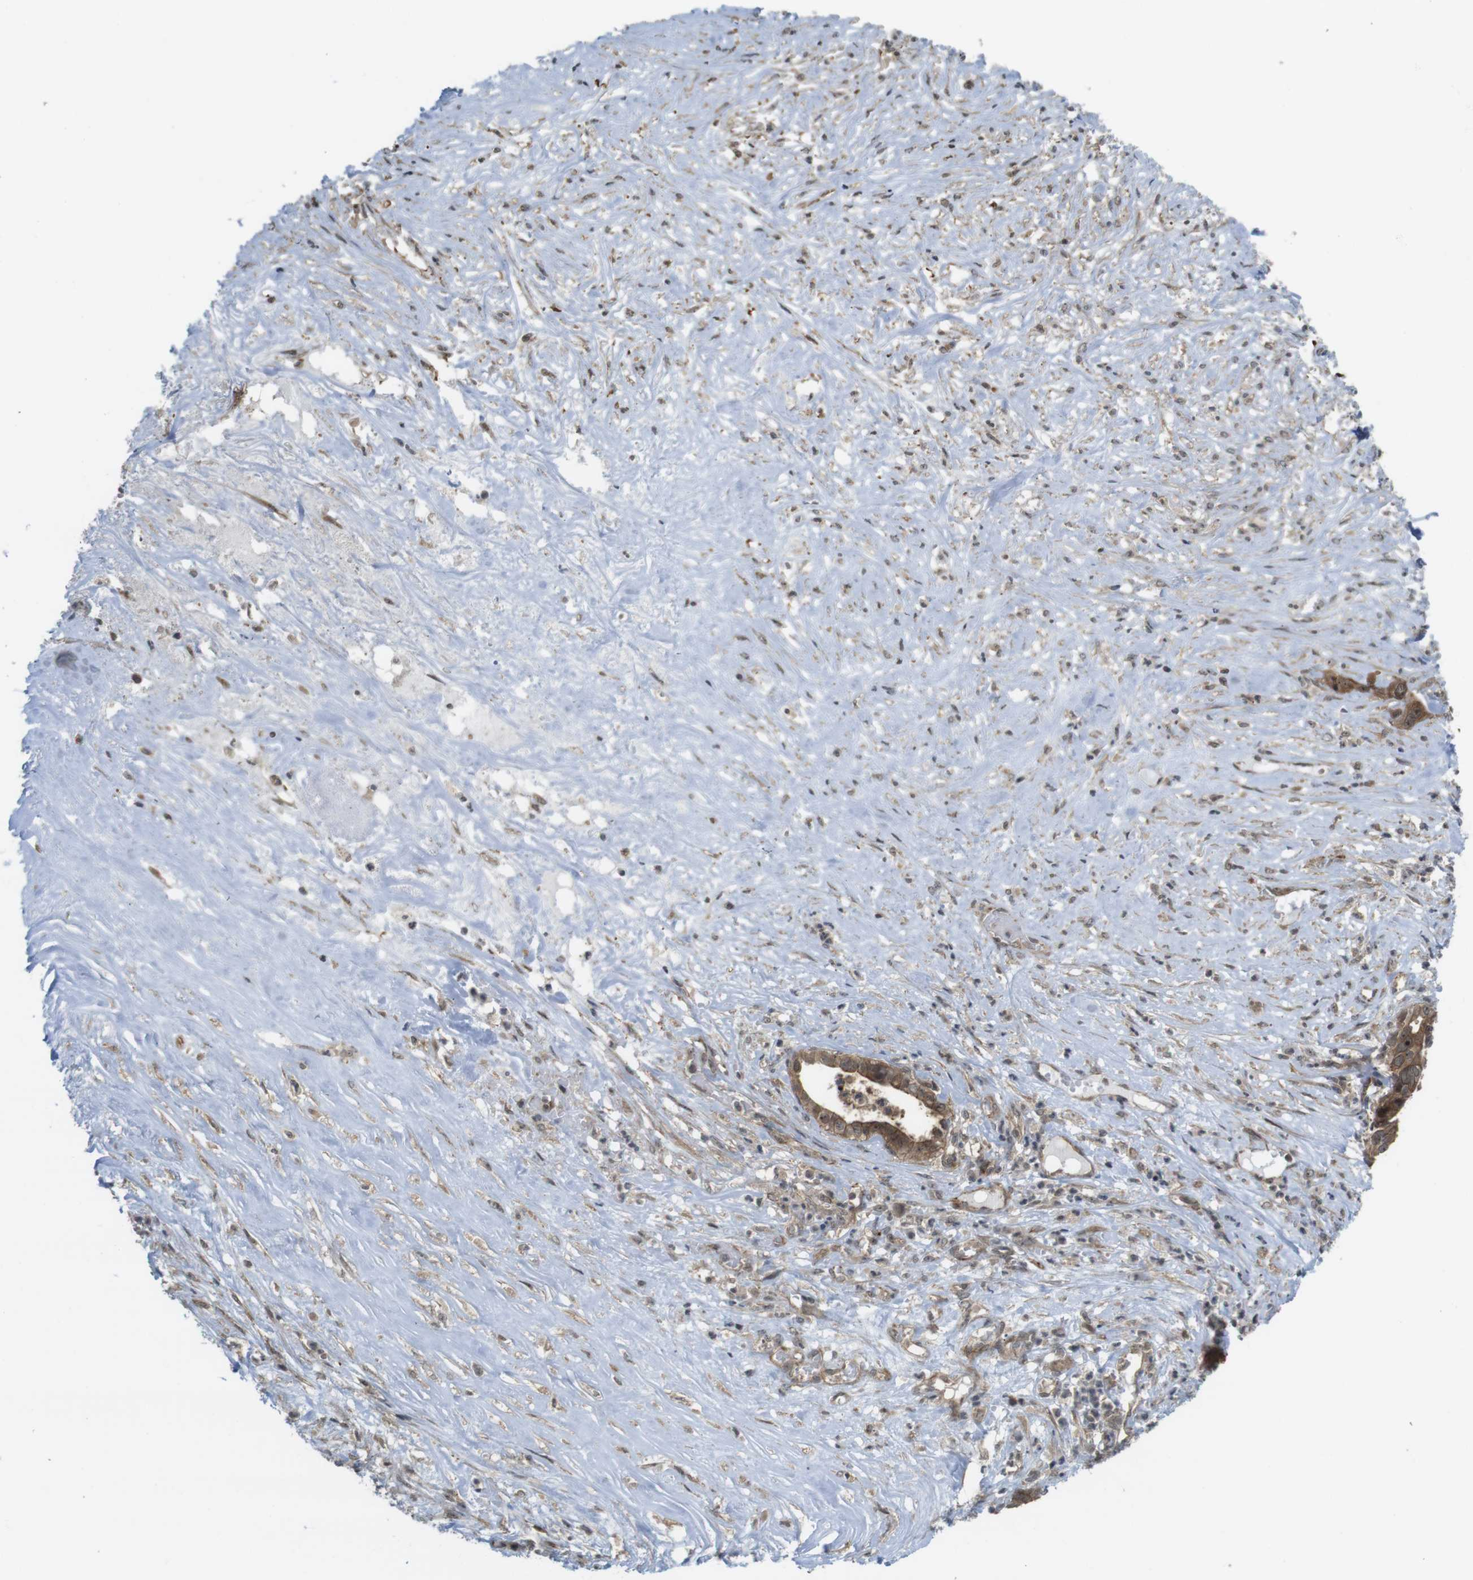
{"staining": {"intensity": "strong", "quantity": ">75%", "location": "cytoplasmic/membranous"}, "tissue": "liver cancer", "cell_type": "Tumor cells", "image_type": "cancer", "snomed": [{"axis": "morphology", "description": "Cholangiocarcinoma"}, {"axis": "topography", "description": "Liver"}], "caption": "IHC of liver cholangiocarcinoma demonstrates high levels of strong cytoplasmic/membranous expression in approximately >75% of tumor cells.", "gene": "CC2D1A", "patient": {"sex": "female", "age": 61}}